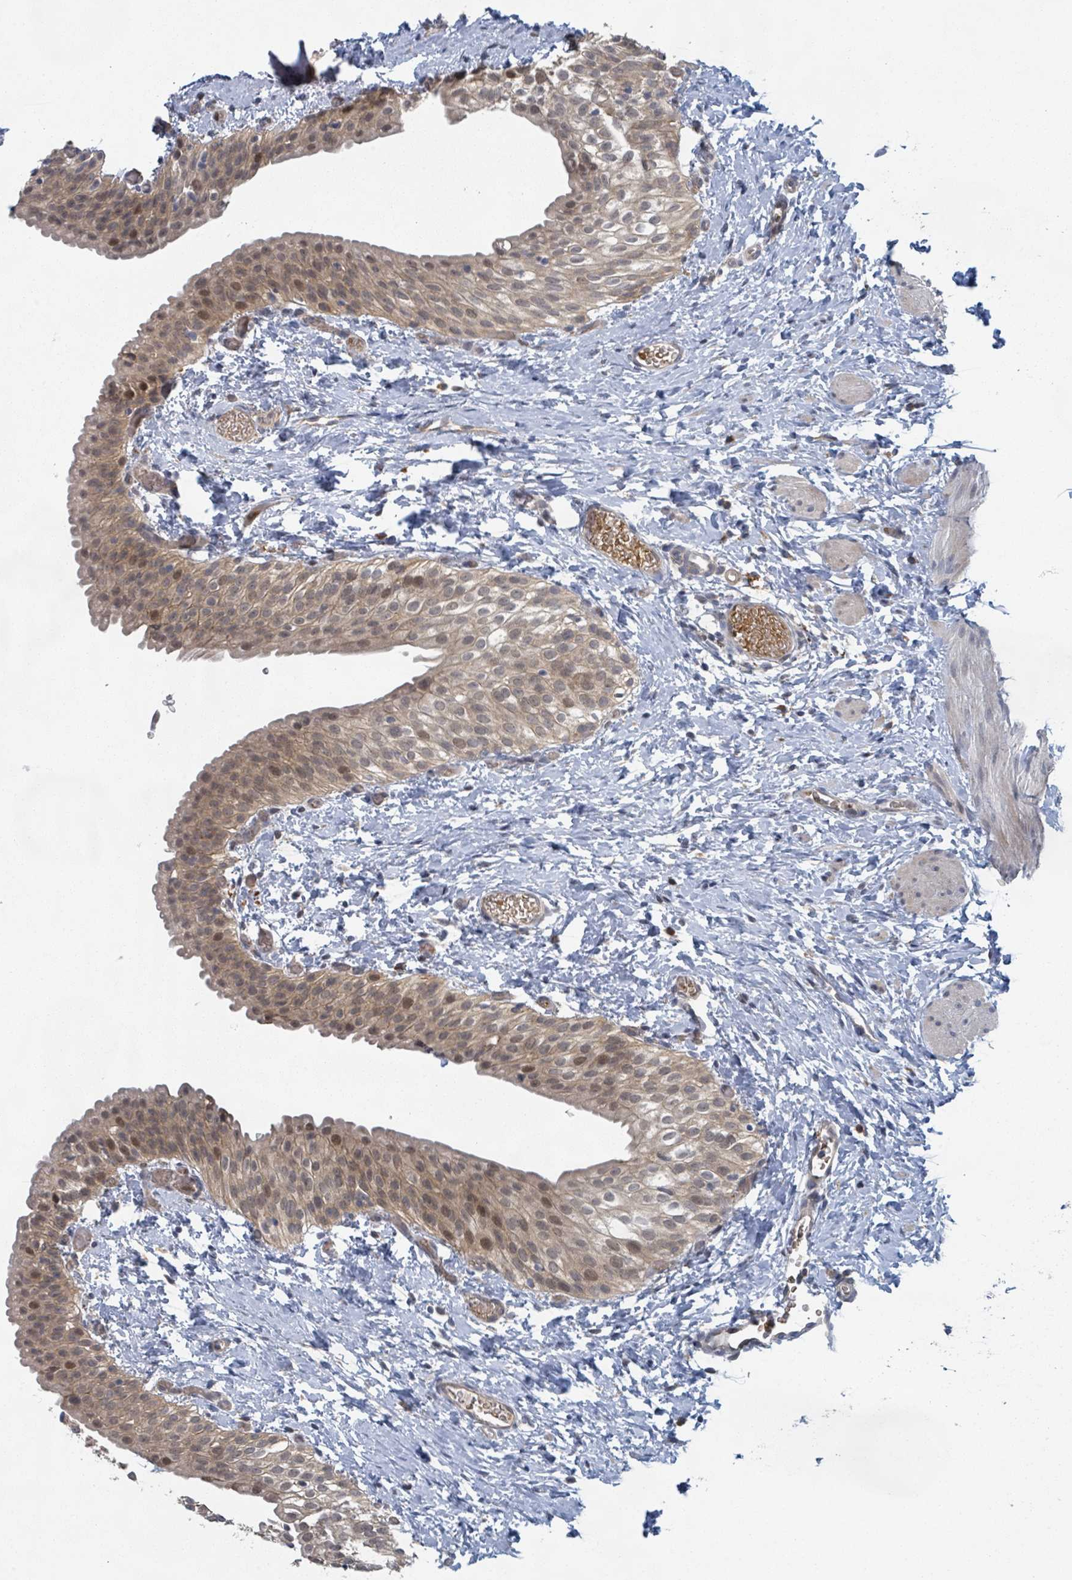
{"staining": {"intensity": "moderate", "quantity": ">75%", "location": "cytoplasmic/membranous,nuclear"}, "tissue": "urinary bladder", "cell_type": "Urothelial cells", "image_type": "normal", "snomed": [{"axis": "morphology", "description": "Normal tissue, NOS"}, {"axis": "topography", "description": "Urinary bladder"}], "caption": "A brown stain highlights moderate cytoplasmic/membranous,nuclear staining of a protein in urothelial cells of benign human urinary bladder.", "gene": "SHROOM2", "patient": {"sex": "male", "age": 1}}